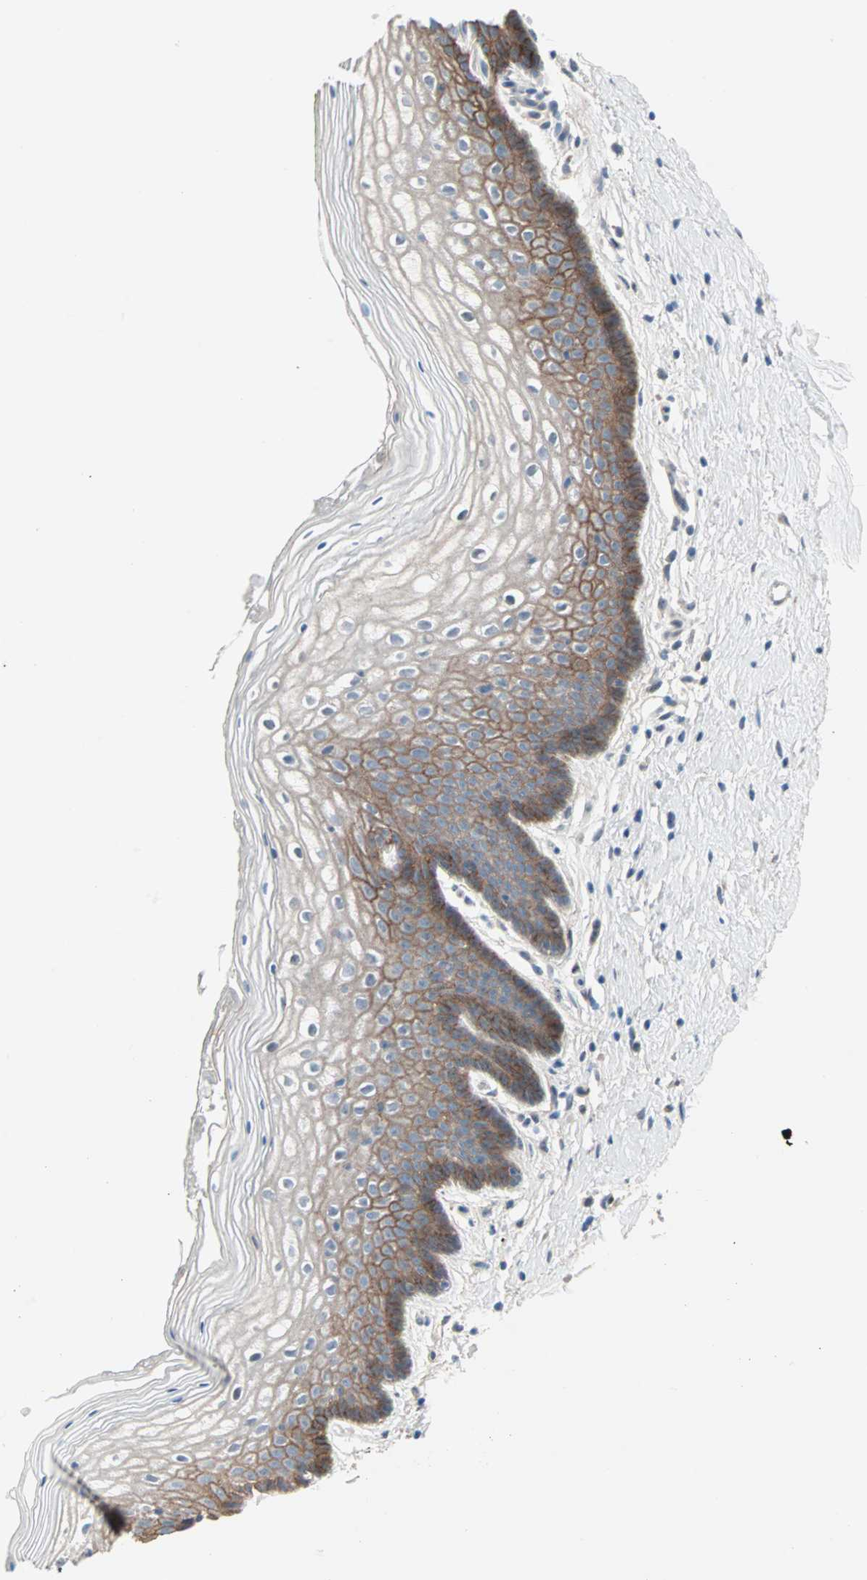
{"staining": {"intensity": "moderate", "quantity": "25%-75%", "location": "cytoplasmic/membranous"}, "tissue": "vagina", "cell_type": "Squamous epithelial cells", "image_type": "normal", "snomed": [{"axis": "morphology", "description": "Normal tissue, NOS"}, {"axis": "topography", "description": "Vagina"}], "caption": "This is a micrograph of immunohistochemistry (IHC) staining of benign vagina, which shows moderate positivity in the cytoplasmic/membranous of squamous epithelial cells.", "gene": "CAND2", "patient": {"sex": "female", "age": 46}}